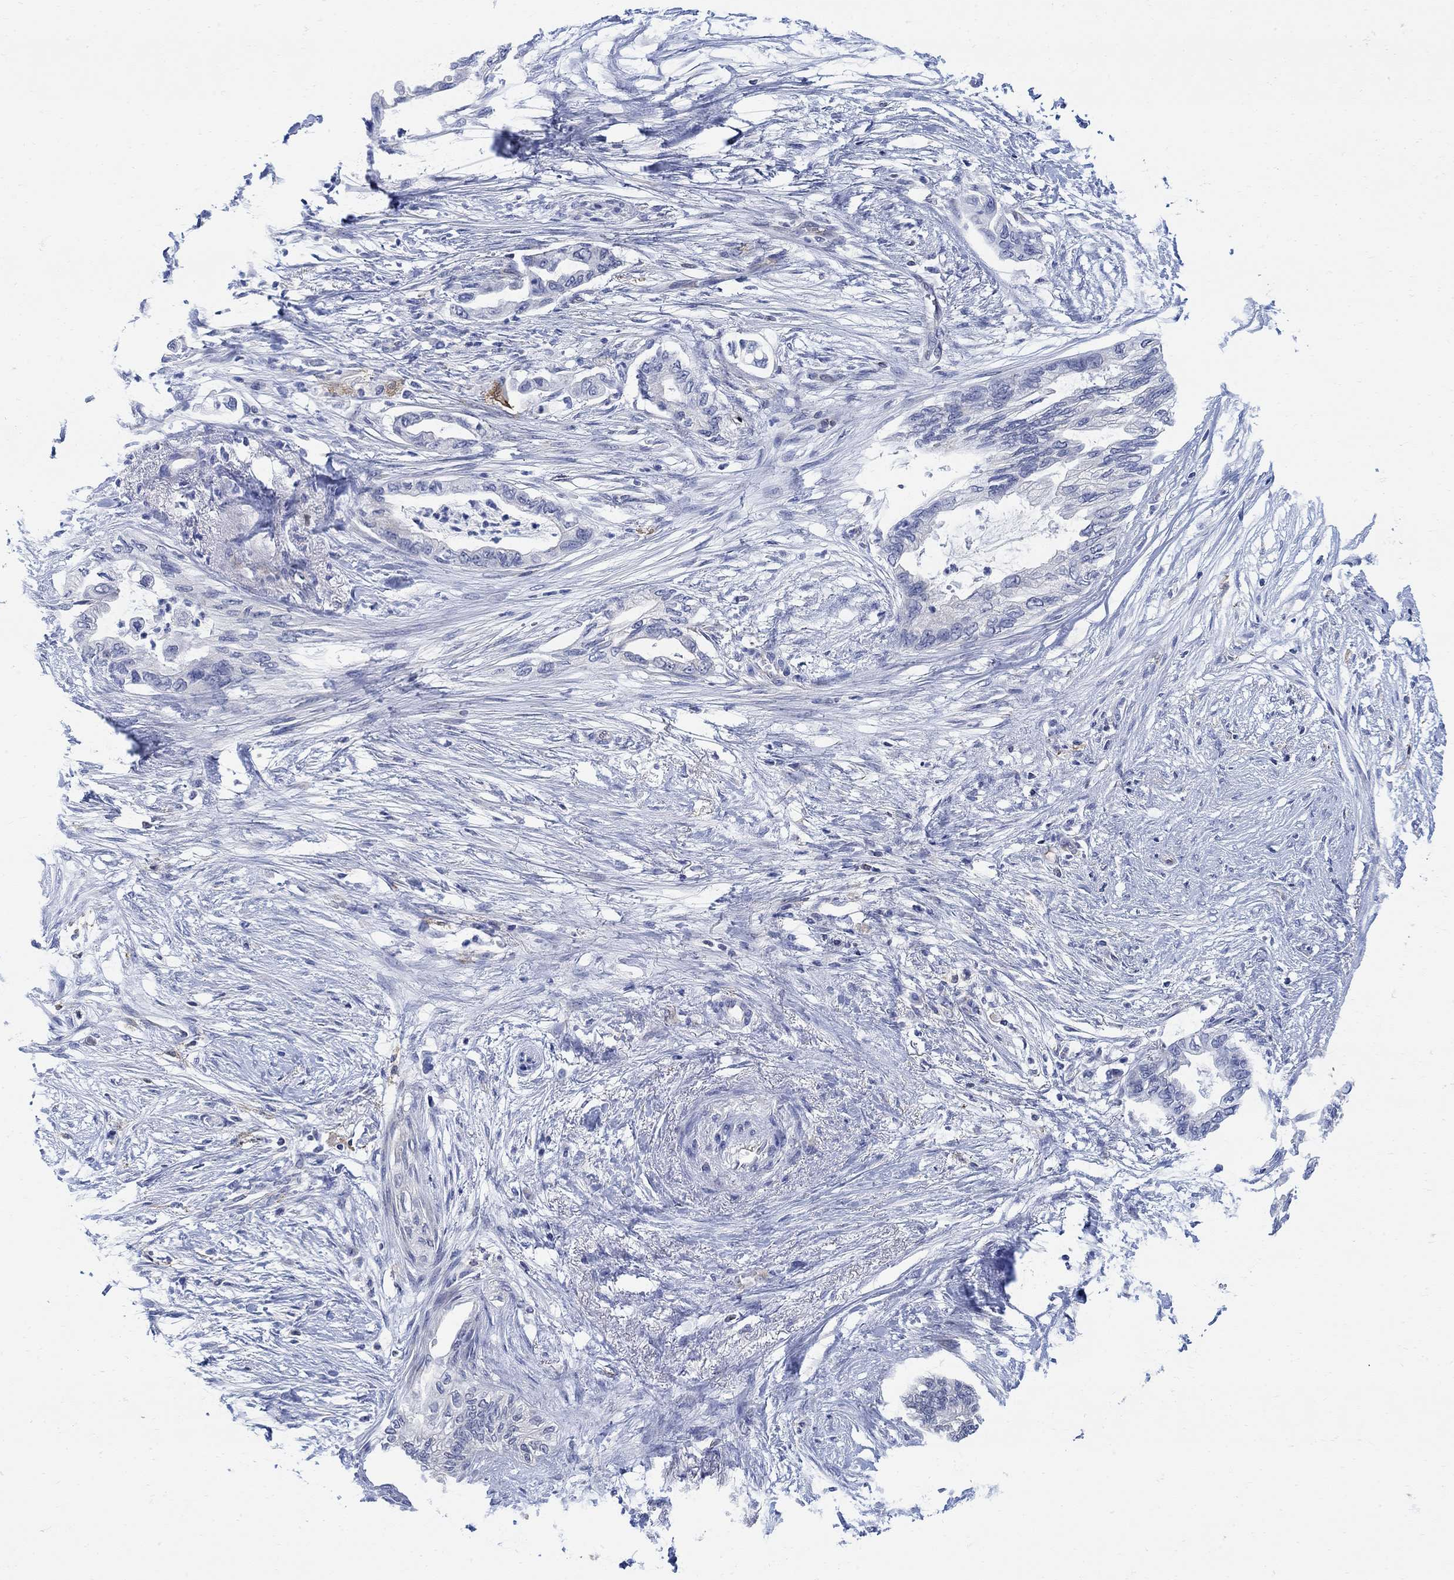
{"staining": {"intensity": "negative", "quantity": "none", "location": "none"}, "tissue": "pancreatic cancer", "cell_type": "Tumor cells", "image_type": "cancer", "snomed": [{"axis": "morphology", "description": "Normal tissue, NOS"}, {"axis": "morphology", "description": "Adenocarcinoma, NOS"}, {"axis": "topography", "description": "Pancreas"}, {"axis": "topography", "description": "Duodenum"}], "caption": "The immunohistochemistry (IHC) photomicrograph has no significant staining in tumor cells of pancreatic cancer (adenocarcinoma) tissue.", "gene": "PHF21B", "patient": {"sex": "female", "age": 60}}